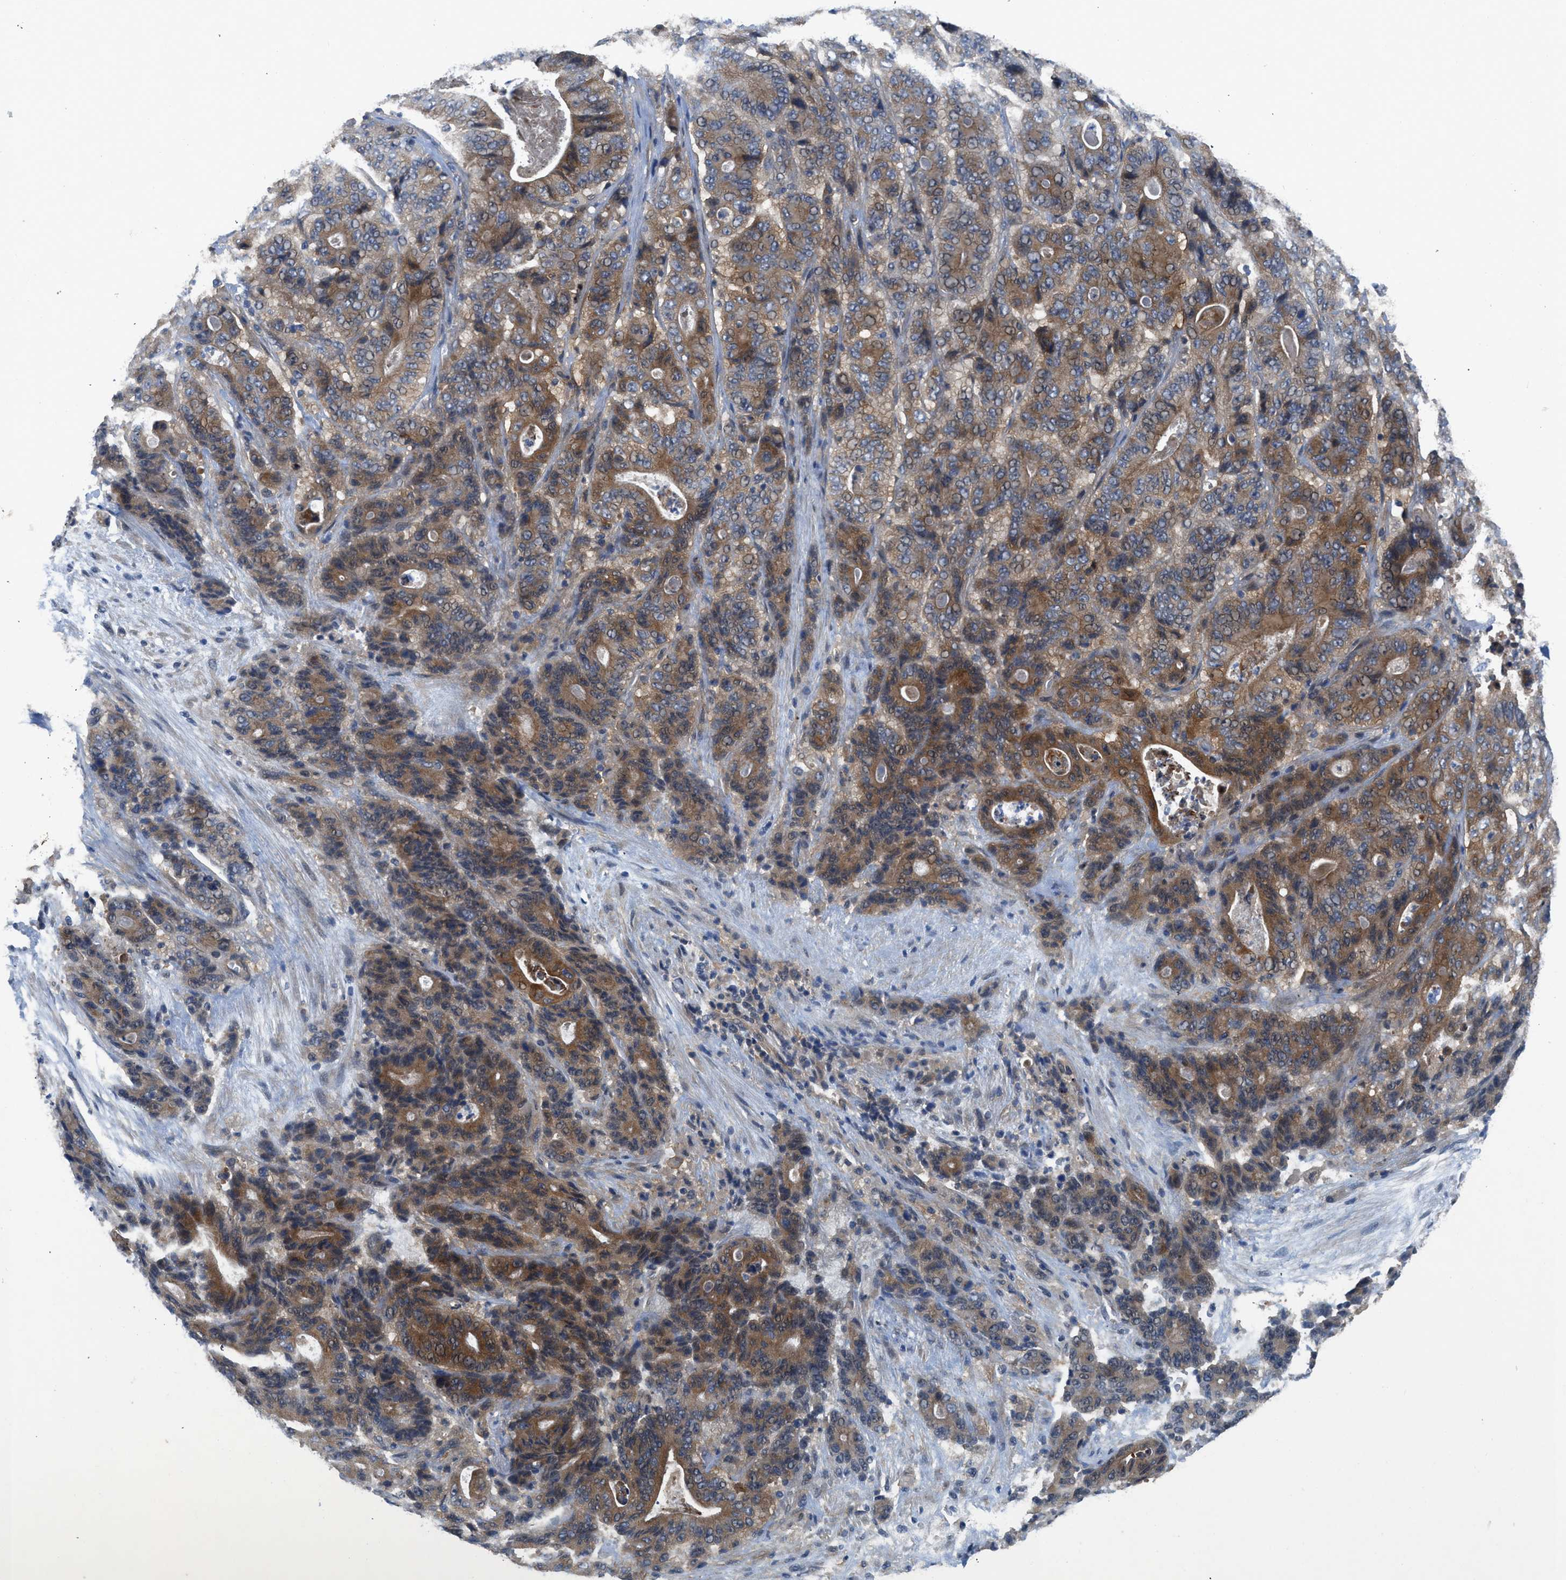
{"staining": {"intensity": "moderate", "quantity": ">75%", "location": "cytoplasmic/membranous"}, "tissue": "stomach cancer", "cell_type": "Tumor cells", "image_type": "cancer", "snomed": [{"axis": "morphology", "description": "Adenocarcinoma, NOS"}, {"axis": "topography", "description": "Stomach"}], "caption": "Human stomach cancer stained for a protein (brown) displays moderate cytoplasmic/membranous positive staining in about >75% of tumor cells.", "gene": "PANX1", "patient": {"sex": "female", "age": 73}}